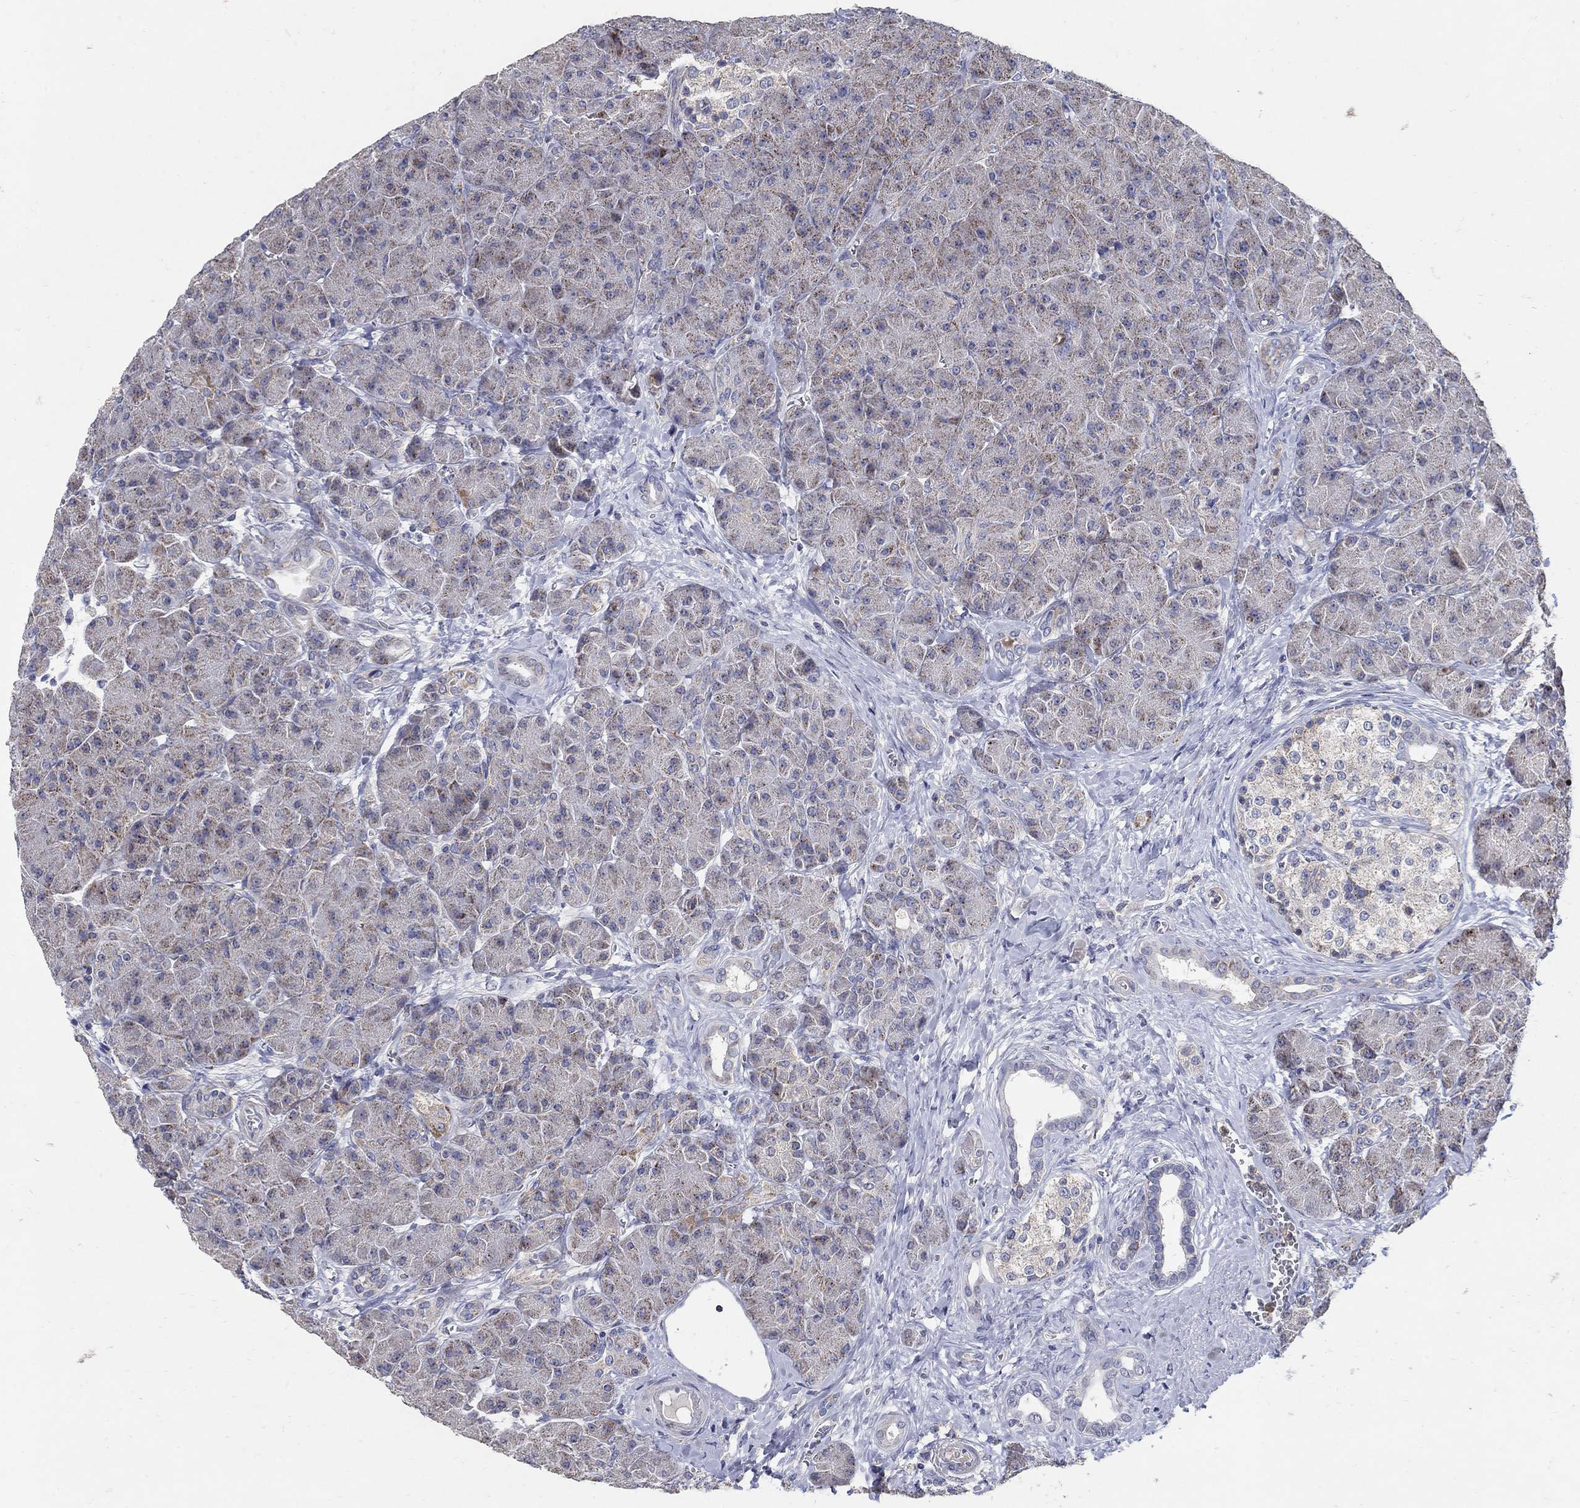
{"staining": {"intensity": "moderate", "quantity": "25%-75%", "location": "cytoplasmic/membranous"}, "tissue": "pancreas", "cell_type": "Exocrine glandular cells", "image_type": "normal", "snomed": [{"axis": "morphology", "description": "Normal tissue, NOS"}, {"axis": "topography", "description": "Pancreas"}], "caption": "Protein staining by IHC exhibits moderate cytoplasmic/membranous expression in approximately 25%-75% of exocrine glandular cells in normal pancreas.", "gene": "HMX2", "patient": {"sex": "male", "age": 61}}